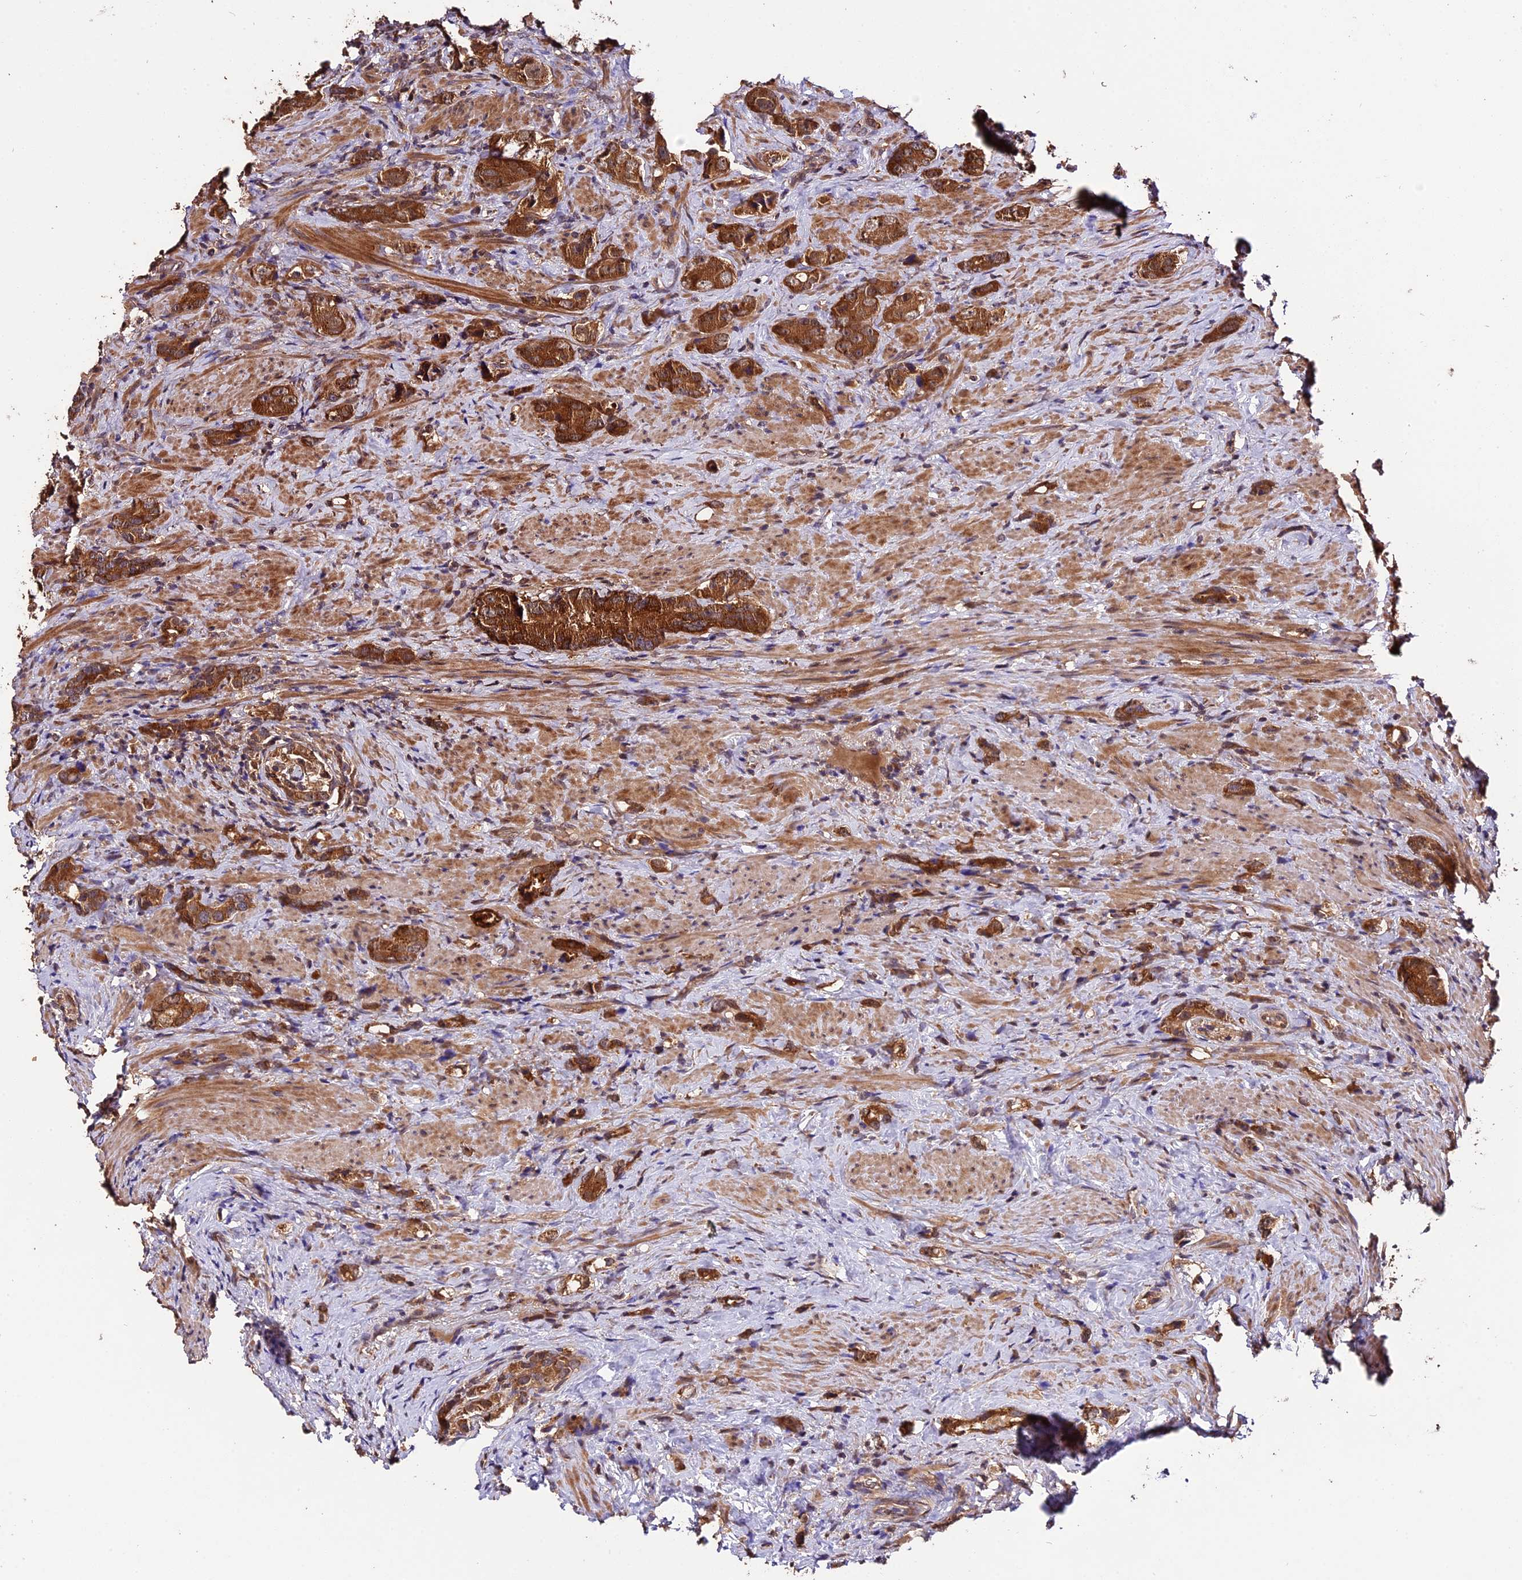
{"staining": {"intensity": "strong", "quantity": ">75%", "location": "cytoplasmic/membranous"}, "tissue": "prostate cancer", "cell_type": "Tumor cells", "image_type": "cancer", "snomed": [{"axis": "morphology", "description": "Adenocarcinoma, High grade"}, {"axis": "topography", "description": "Prostate"}], "caption": "DAB (3,3'-diaminobenzidine) immunohistochemical staining of human high-grade adenocarcinoma (prostate) reveals strong cytoplasmic/membranous protein staining in about >75% of tumor cells.", "gene": "TRMT1", "patient": {"sex": "male", "age": 63}}